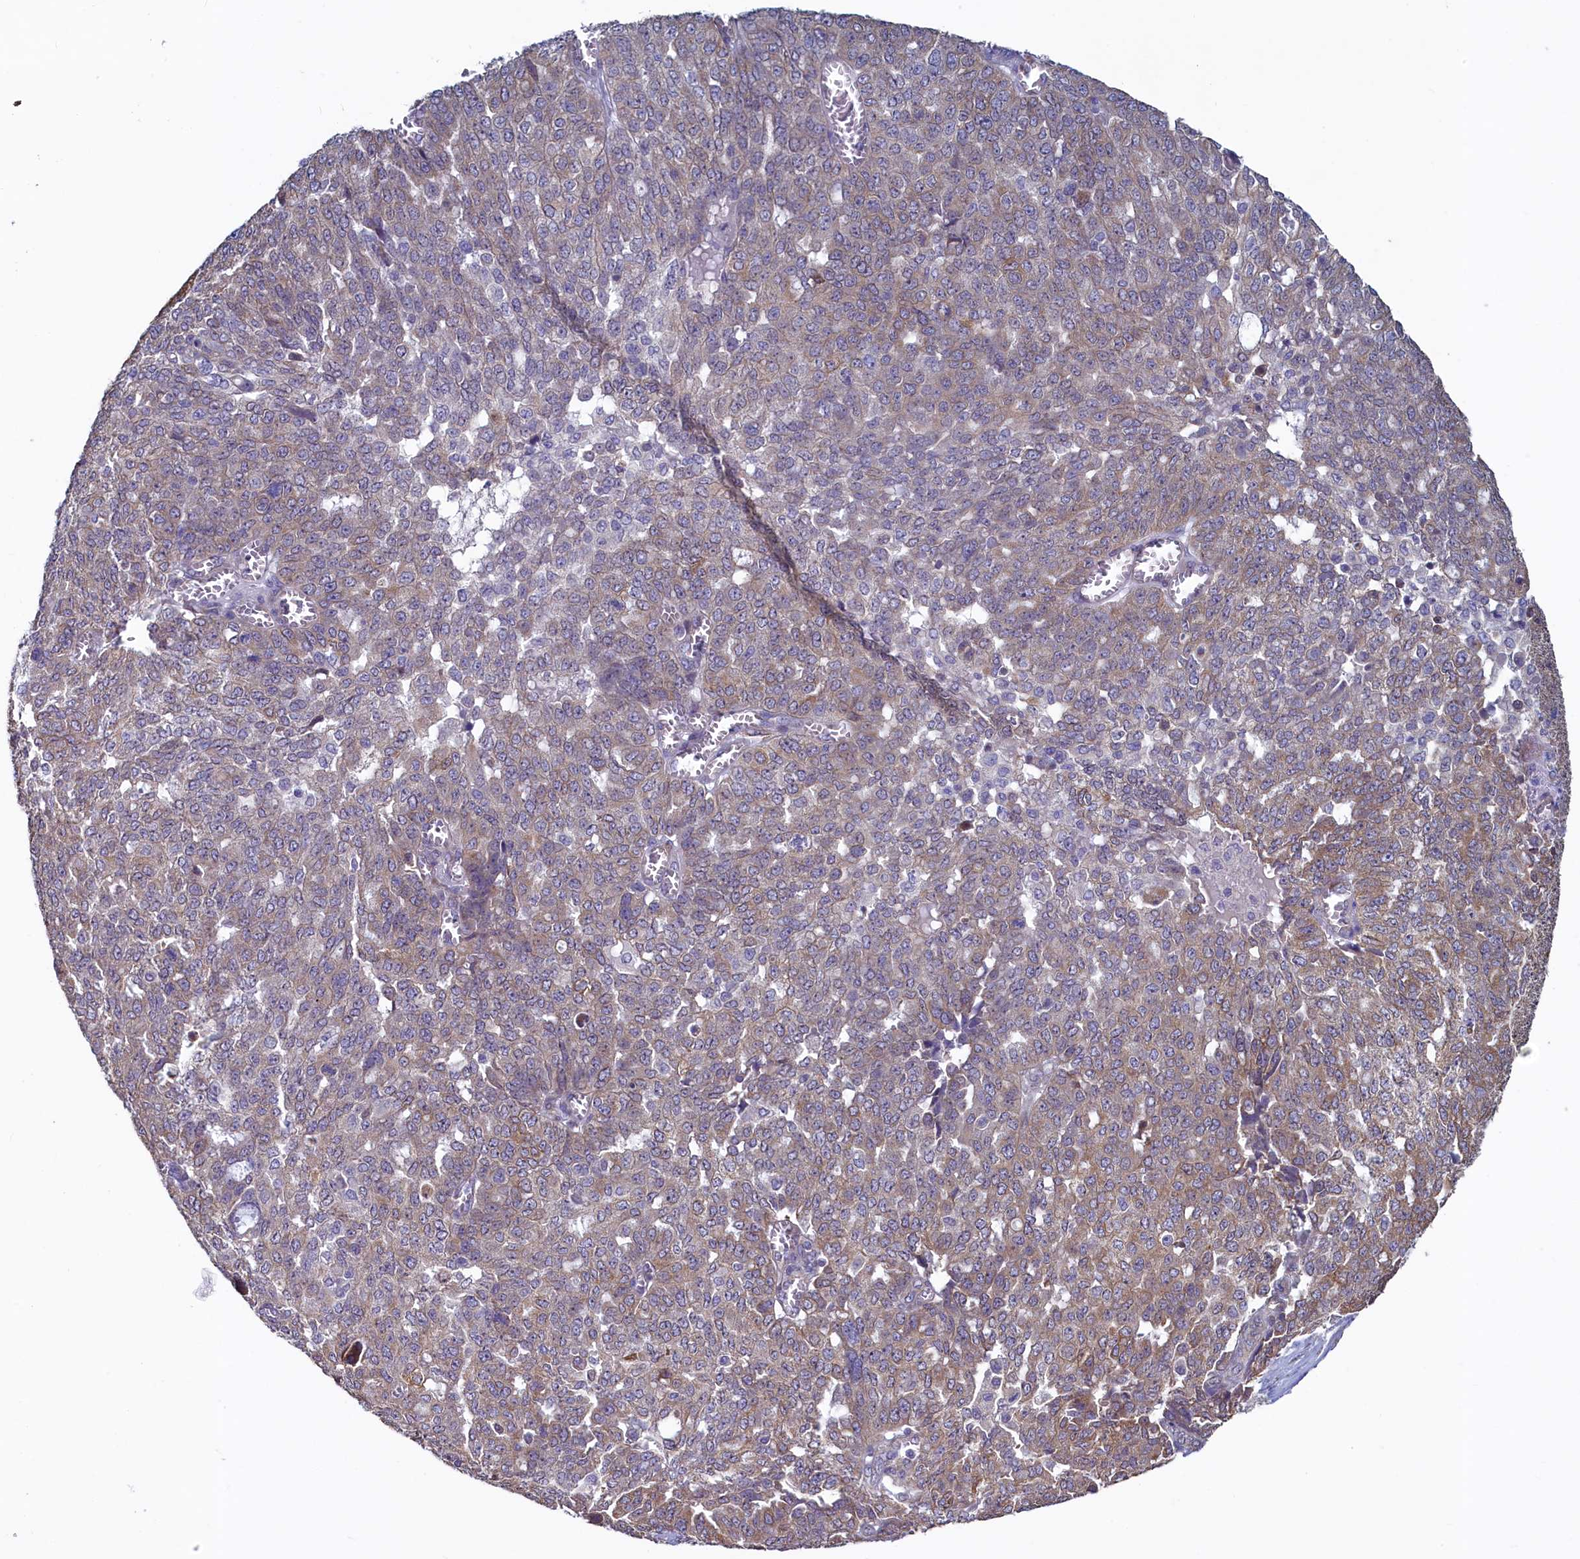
{"staining": {"intensity": "moderate", "quantity": "<25%", "location": "cytoplasmic/membranous"}, "tissue": "ovarian cancer", "cell_type": "Tumor cells", "image_type": "cancer", "snomed": [{"axis": "morphology", "description": "Cystadenocarcinoma, serous, NOS"}, {"axis": "topography", "description": "Soft tissue"}, {"axis": "topography", "description": "Ovary"}], "caption": "This is an image of immunohistochemistry staining of ovarian cancer (serous cystadenocarcinoma), which shows moderate staining in the cytoplasmic/membranous of tumor cells.", "gene": "SPATA2L", "patient": {"sex": "female", "age": 57}}